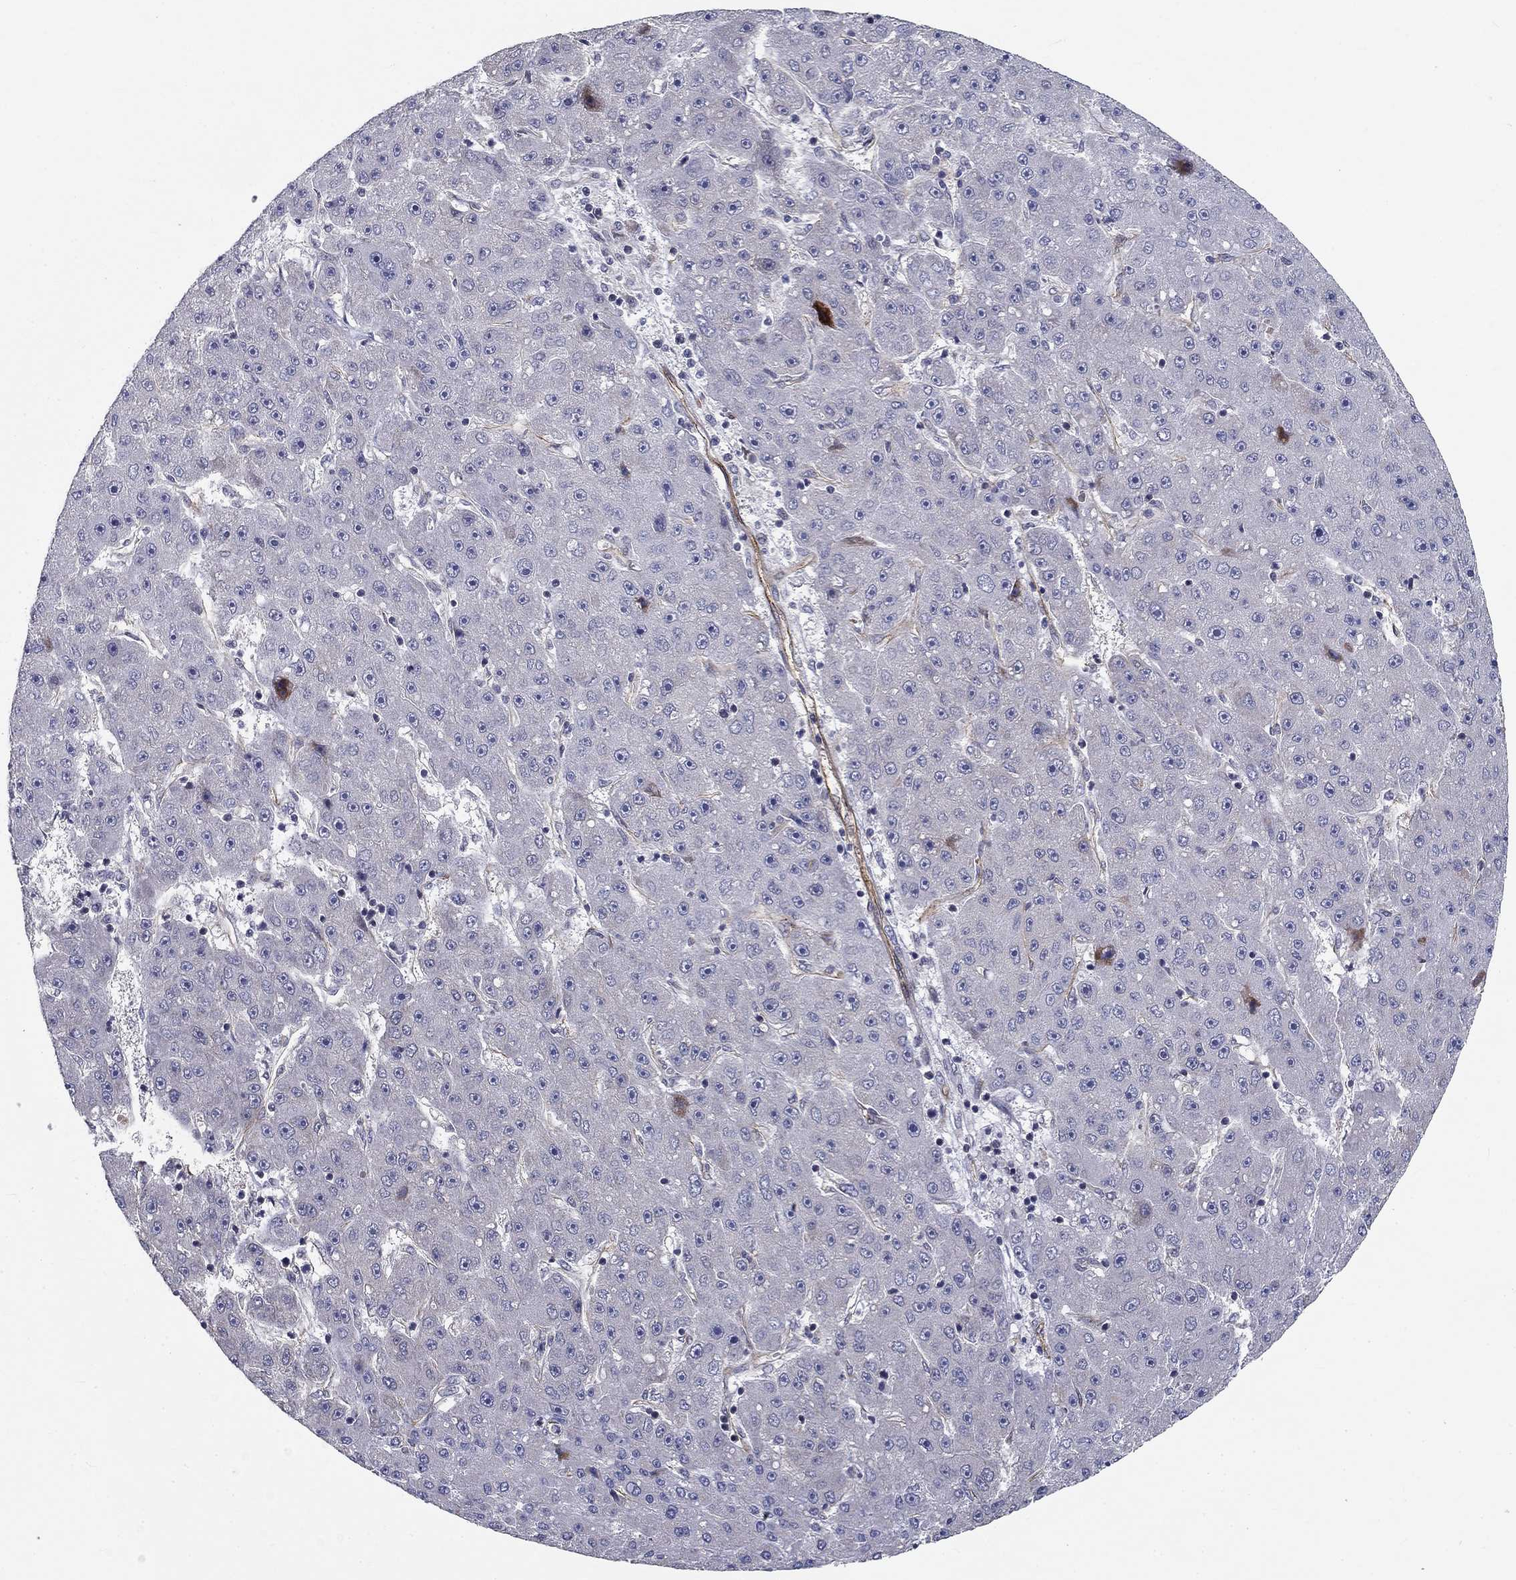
{"staining": {"intensity": "negative", "quantity": "none", "location": "none"}, "tissue": "liver cancer", "cell_type": "Tumor cells", "image_type": "cancer", "snomed": [{"axis": "morphology", "description": "Carcinoma, Hepatocellular, NOS"}, {"axis": "topography", "description": "Liver"}], "caption": "Immunohistochemistry (IHC) histopathology image of liver hepatocellular carcinoma stained for a protein (brown), which displays no expression in tumor cells.", "gene": "SYNC", "patient": {"sex": "male", "age": 67}}